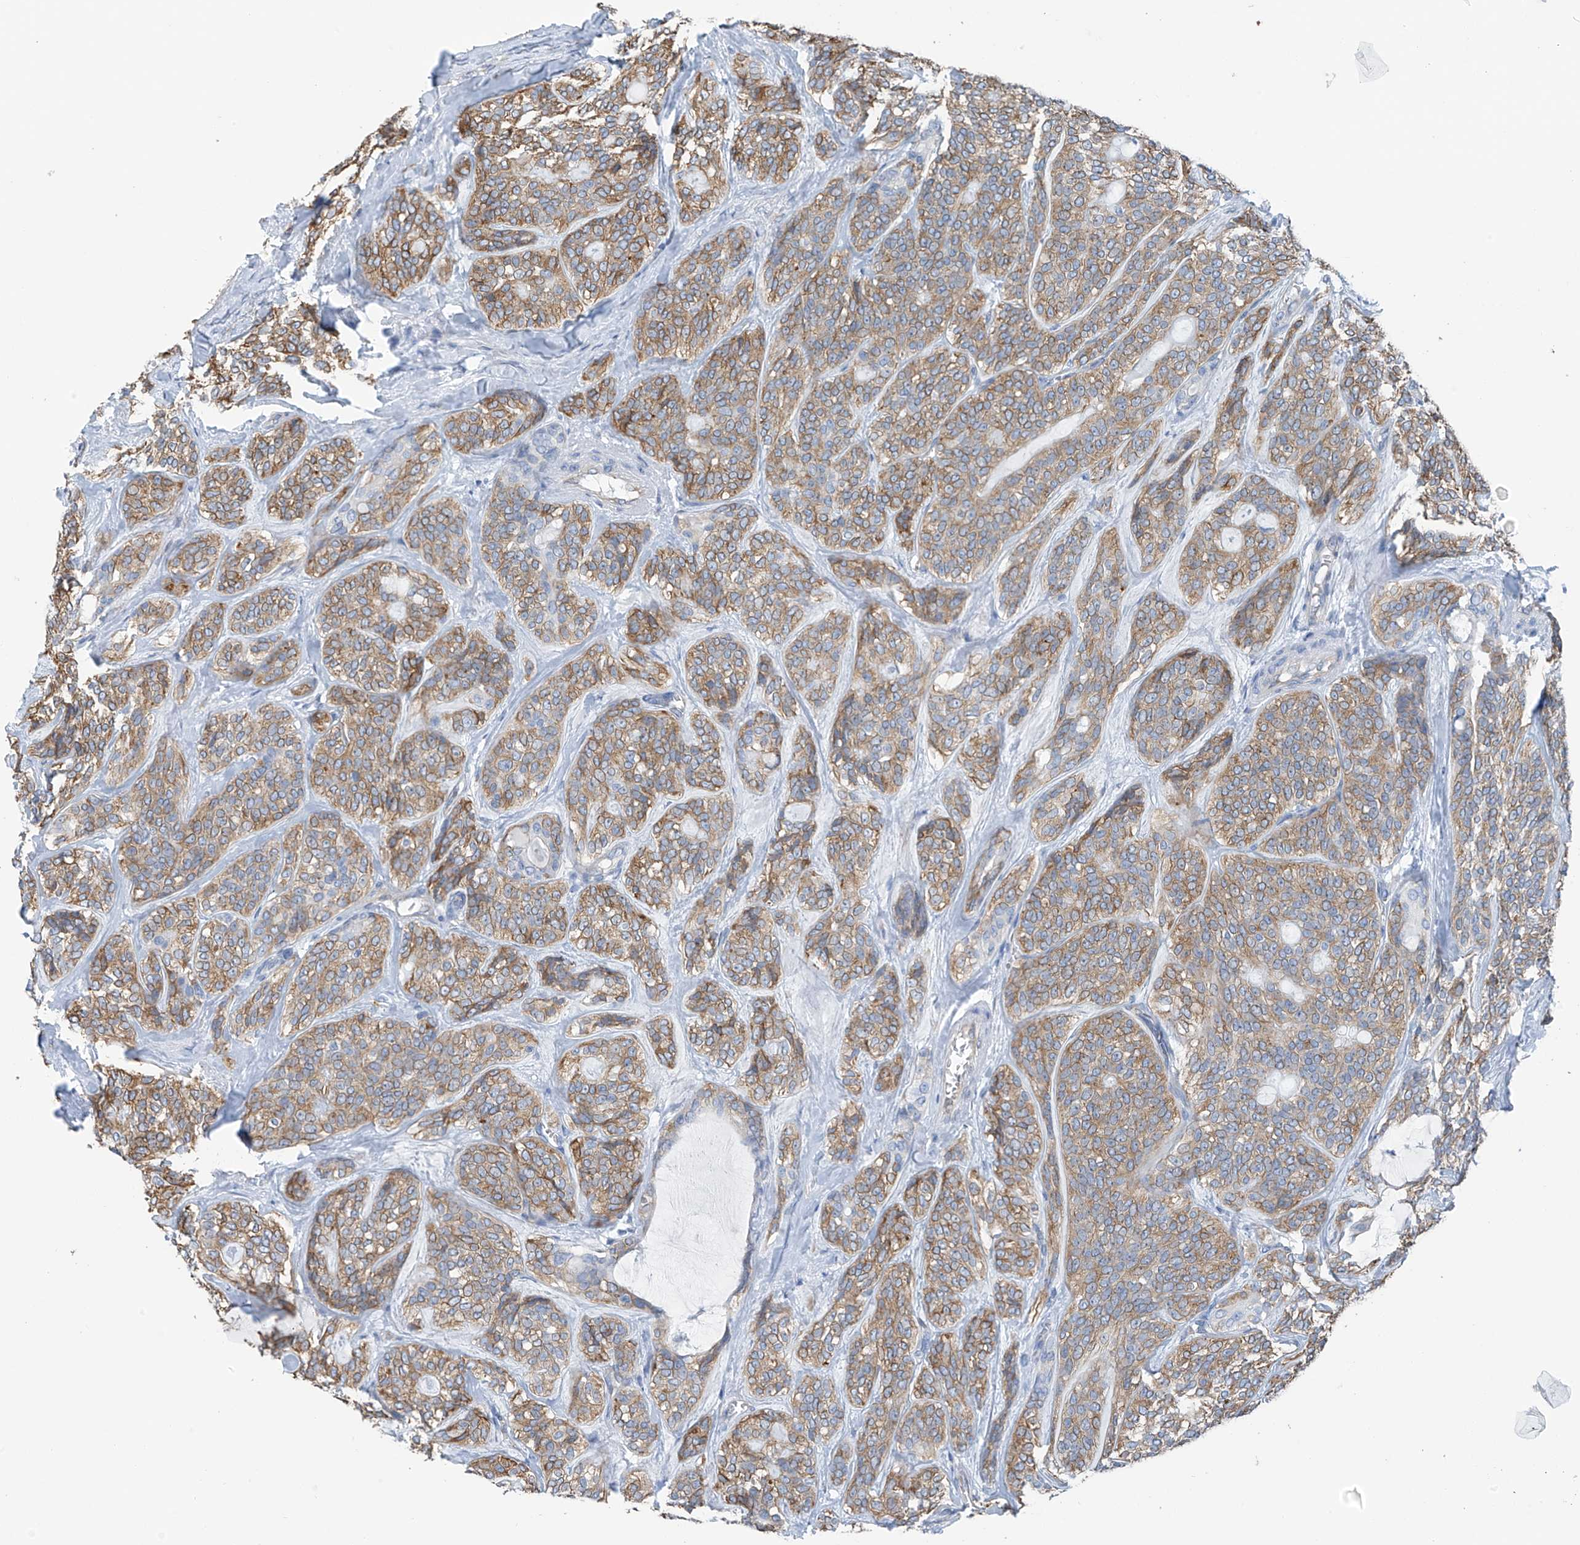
{"staining": {"intensity": "moderate", "quantity": ">75%", "location": "cytoplasmic/membranous"}, "tissue": "head and neck cancer", "cell_type": "Tumor cells", "image_type": "cancer", "snomed": [{"axis": "morphology", "description": "Adenocarcinoma, NOS"}, {"axis": "topography", "description": "Head-Neck"}], "caption": "DAB immunohistochemical staining of head and neck adenocarcinoma shows moderate cytoplasmic/membranous protein positivity in about >75% of tumor cells. (DAB (3,3'-diaminobenzidine) = brown stain, brightfield microscopy at high magnification).", "gene": "RCN2", "patient": {"sex": "male", "age": 66}}